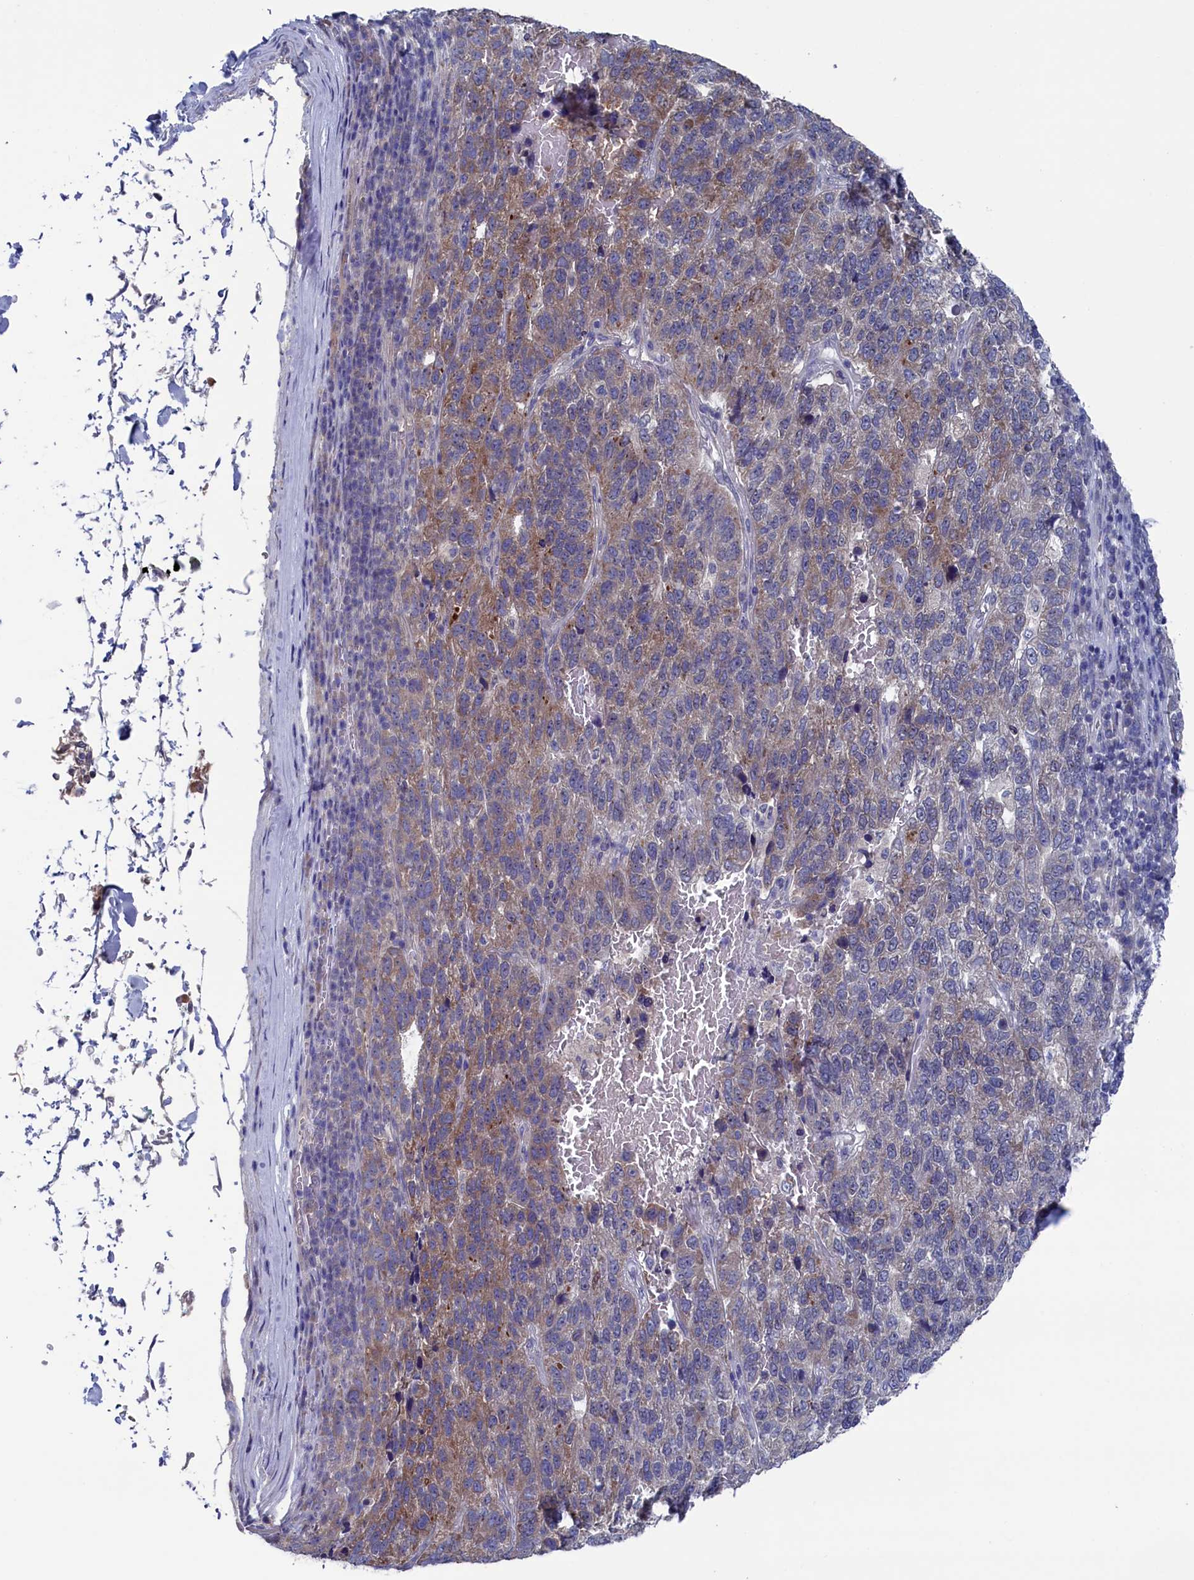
{"staining": {"intensity": "moderate", "quantity": "25%-75%", "location": "cytoplasmic/membranous"}, "tissue": "pancreatic cancer", "cell_type": "Tumor cells", "image_type": "cancer", "snomed": [{"axis": "morphology", "description": "Adenocarcinoma, NOS"}, {"axis": "topography", "description": "Pancreas"}], "caption": "Immunohistochemical staining of human pancreatic cancer (adenocarcinoma) reveals moderate cytoplasmic/membranous protein expression in approximately 25%-75% of tumor cells.", "gene": "SPATA13", "patient": {"sex": "female", "age": 61}}